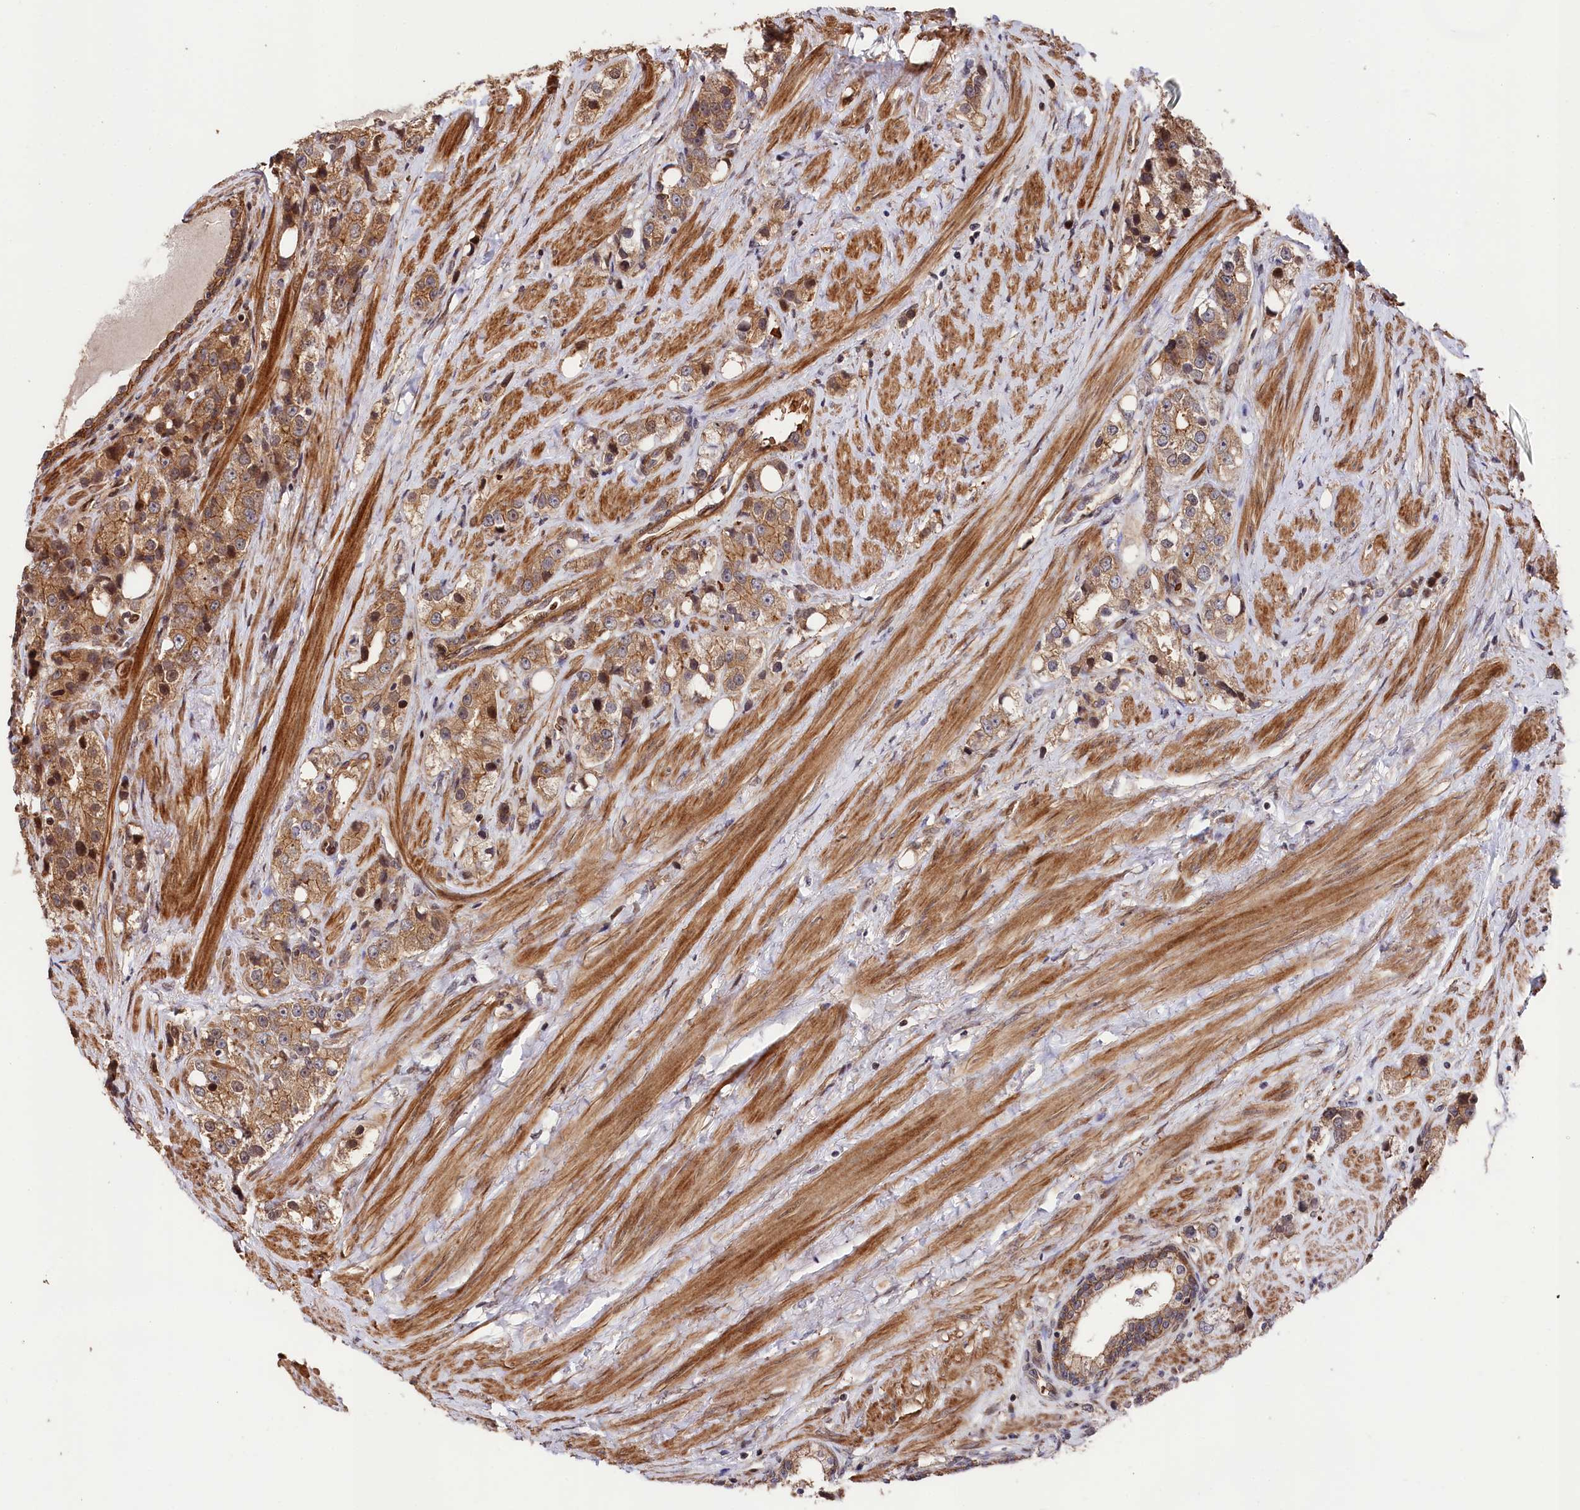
{"staining": {"intensity": "moderate", "quantity": ">75%", "location": "cytoplasmic/membranous"}, "tissue": "prostate cancer", "cell_type": "Tumor cells", "image_type": "cancer", "snomed": [{"axis": "morphology", "description": "Adenocarcinoma, NOS"}, {"axis": "topography", "description": "Prostate"}], "caption": "This is an image of immunohistochemistry (IHC) staining of adenocarcinoma (prostate), which shows moderate expression in the cytoplasmic/membranous of tumor cells.", "gene": "TNKS1BP1", "patient": {"sex": "male", "age": 79}}